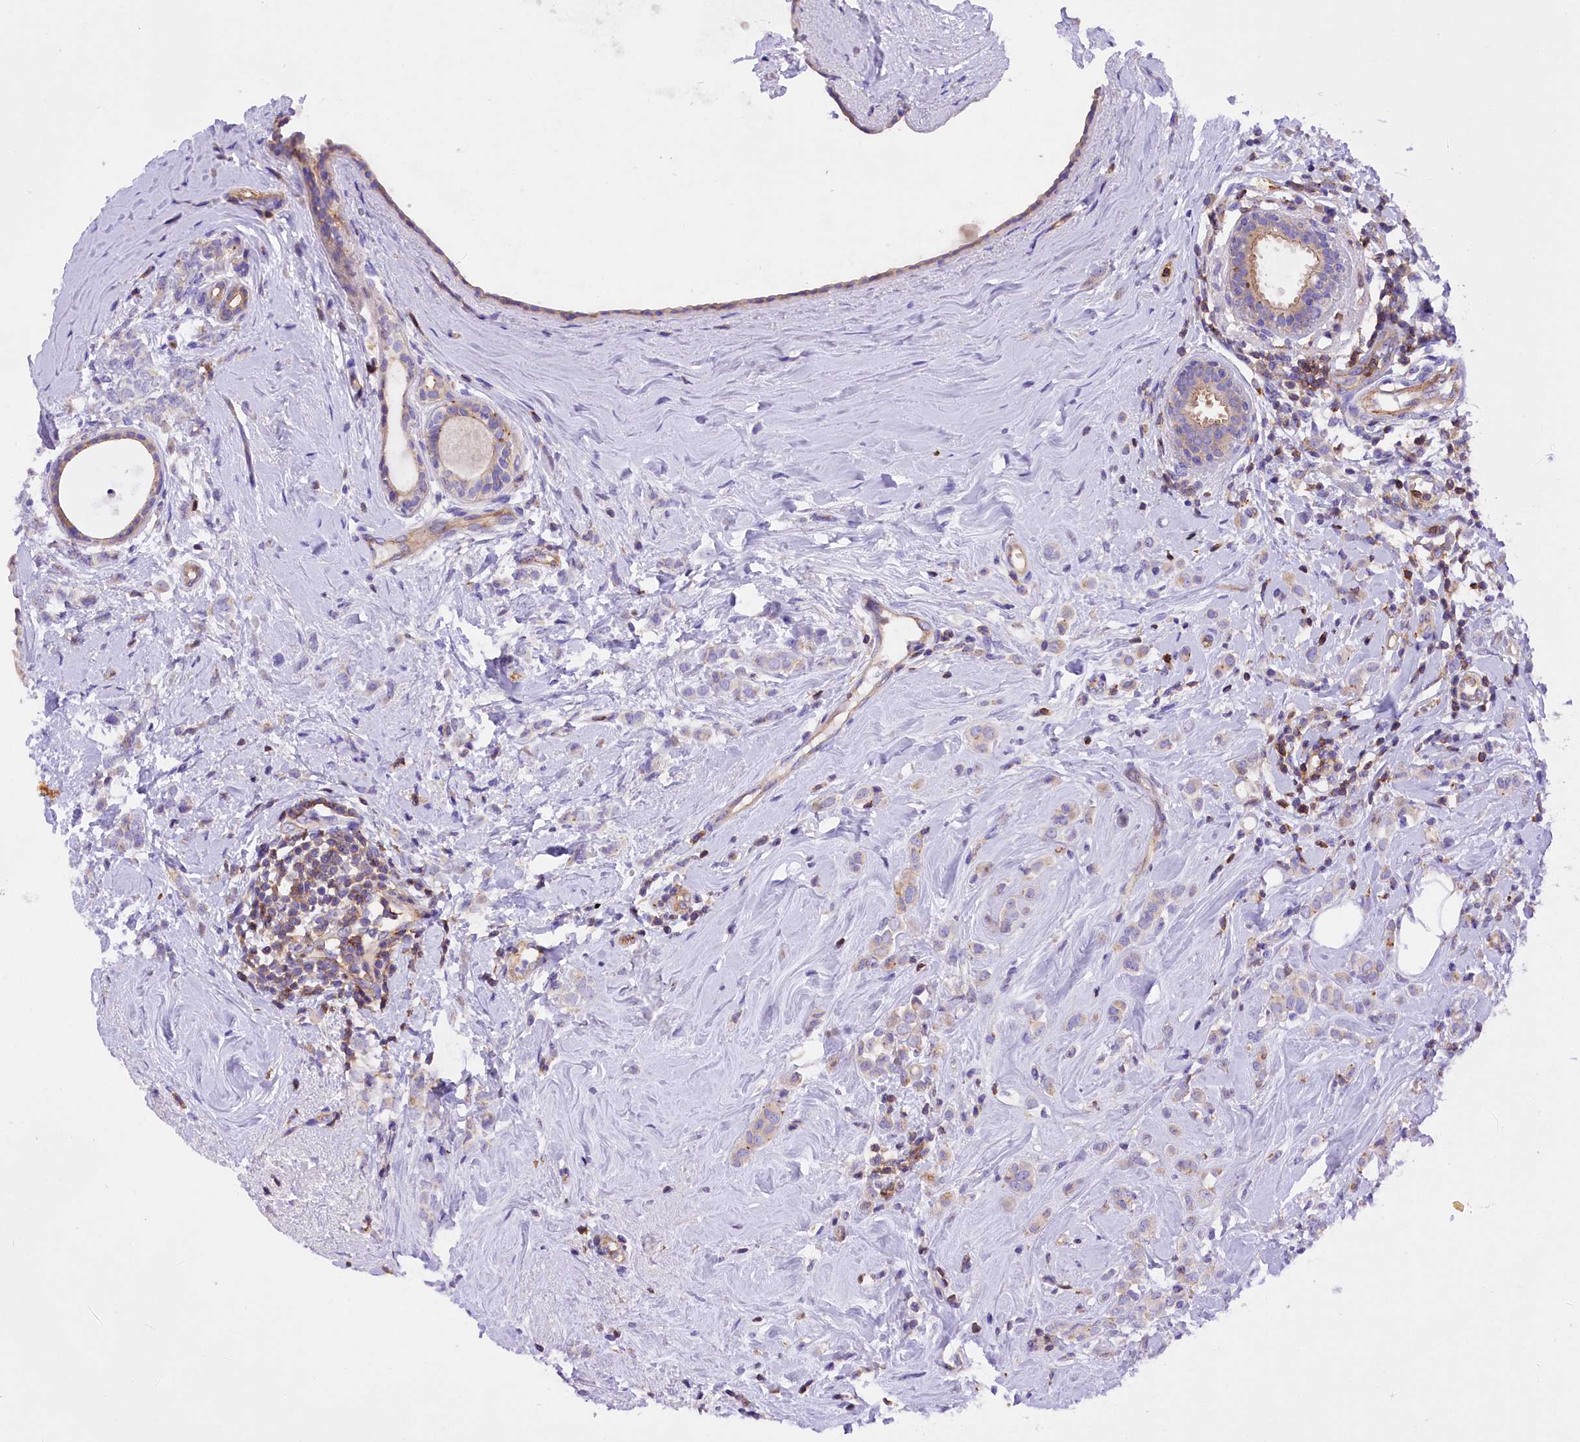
{"staining": {"intensity": "negative", "quantity": "none", "location": "none"}, "tissue": "breast cancer", "cell_type": "Tumor cells", "image_type": "cancer", "snomed": [{"axis": "morphology", "description": "Lobular carcinoma"}, {"axis": "topography", "description": "Breast"}], "caption": "Immunohistochemistry histopathology image of human breast cancer stained for a protein (brown), which shows no staining in tumor cells.", "gene": "FAM193A", "patient": {"sex": "female", "age": 47}}